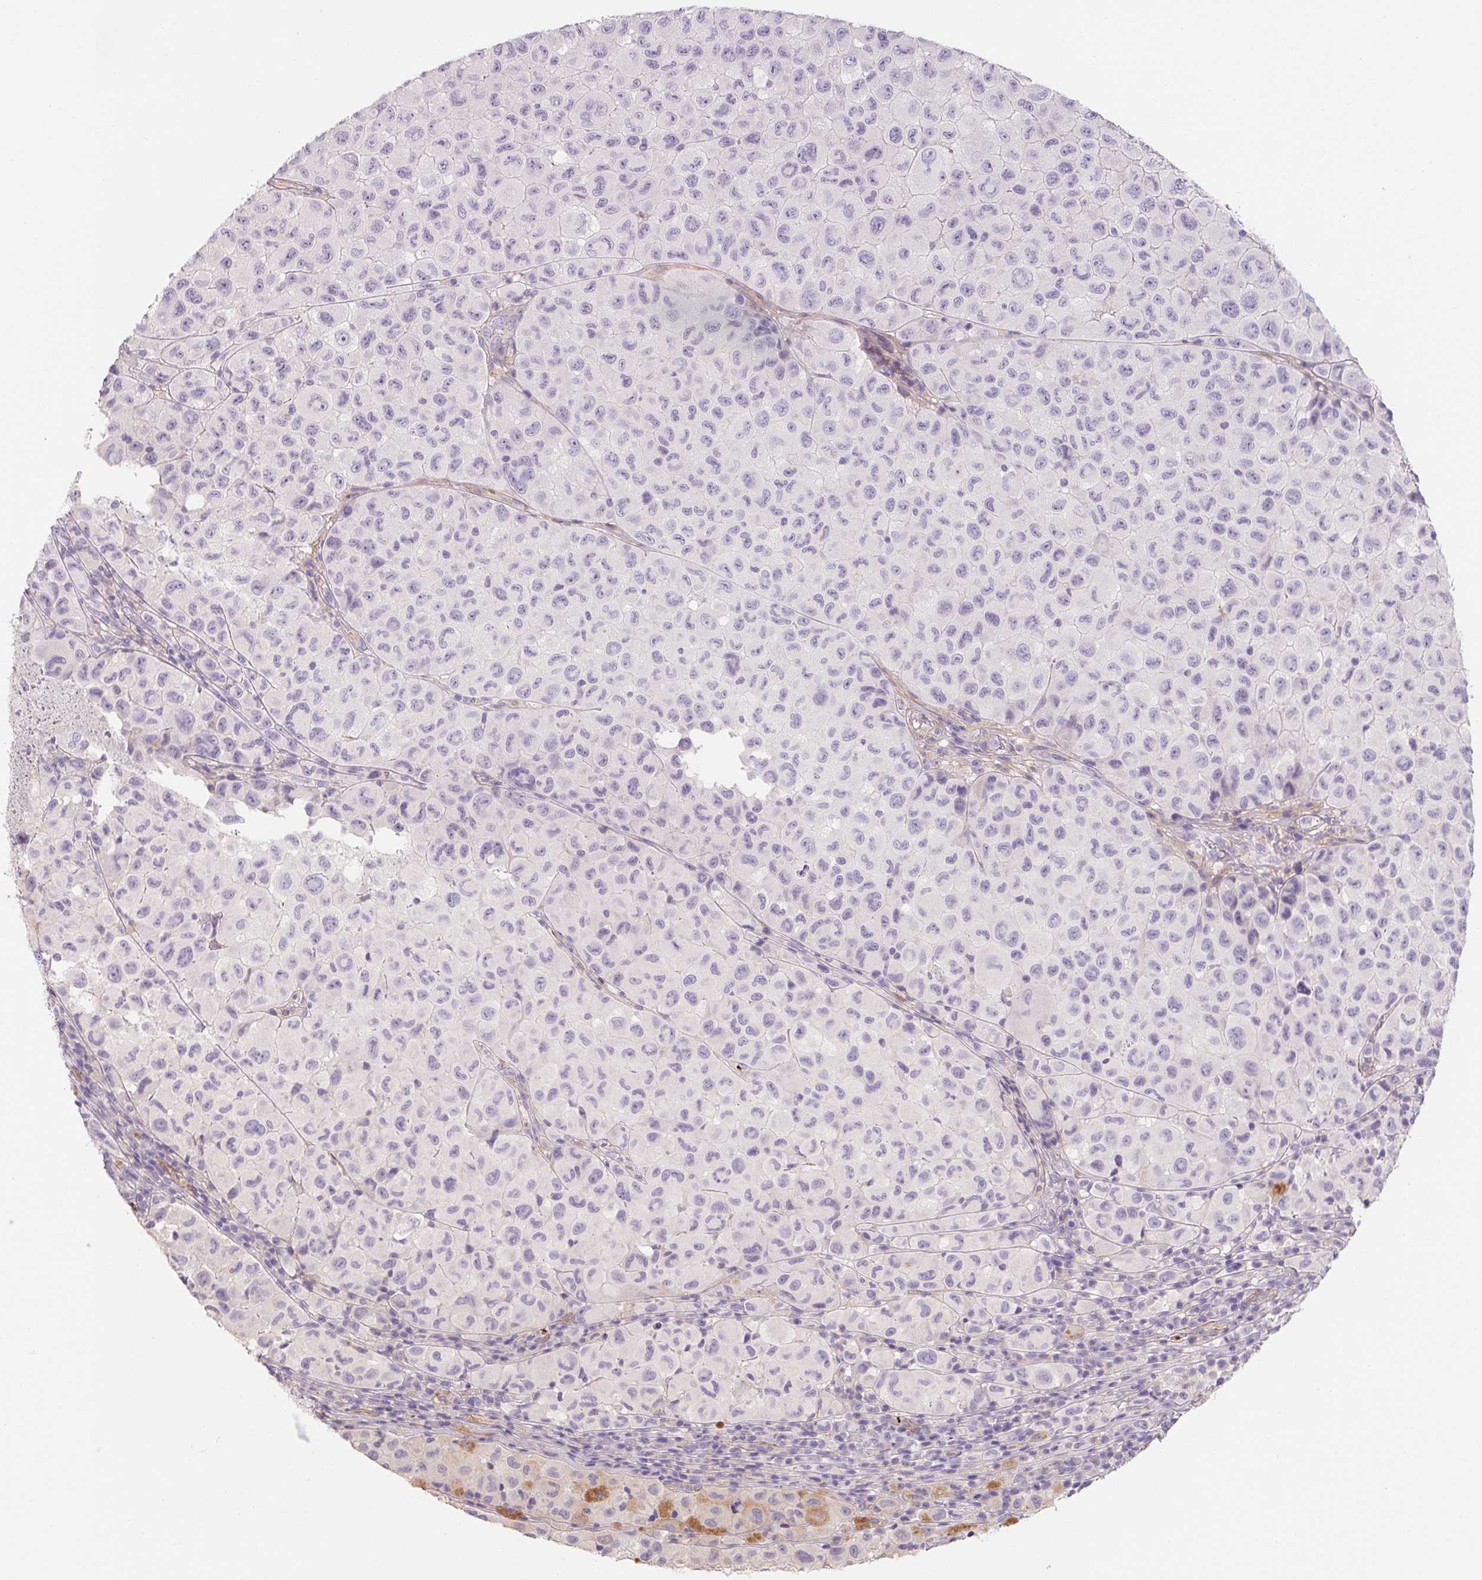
{"staining": {"intensity": "negative", "quantity": "none", "location": "none"}, "tissue": "melanoma", "cell_type": "Tumor cells", "image_type": "cancer", "snomed": [{"axis": "morphology", "description": "Malignant melanoma, NOS"}, {"axis": "topography", "description": "Skin"}], "caption": "Protein analysis of malignant melanoma demonstrates no significant expression in tumor cells.", "gene": "ANKRD13B", "patient": {"sex": "male", "age": 93}}